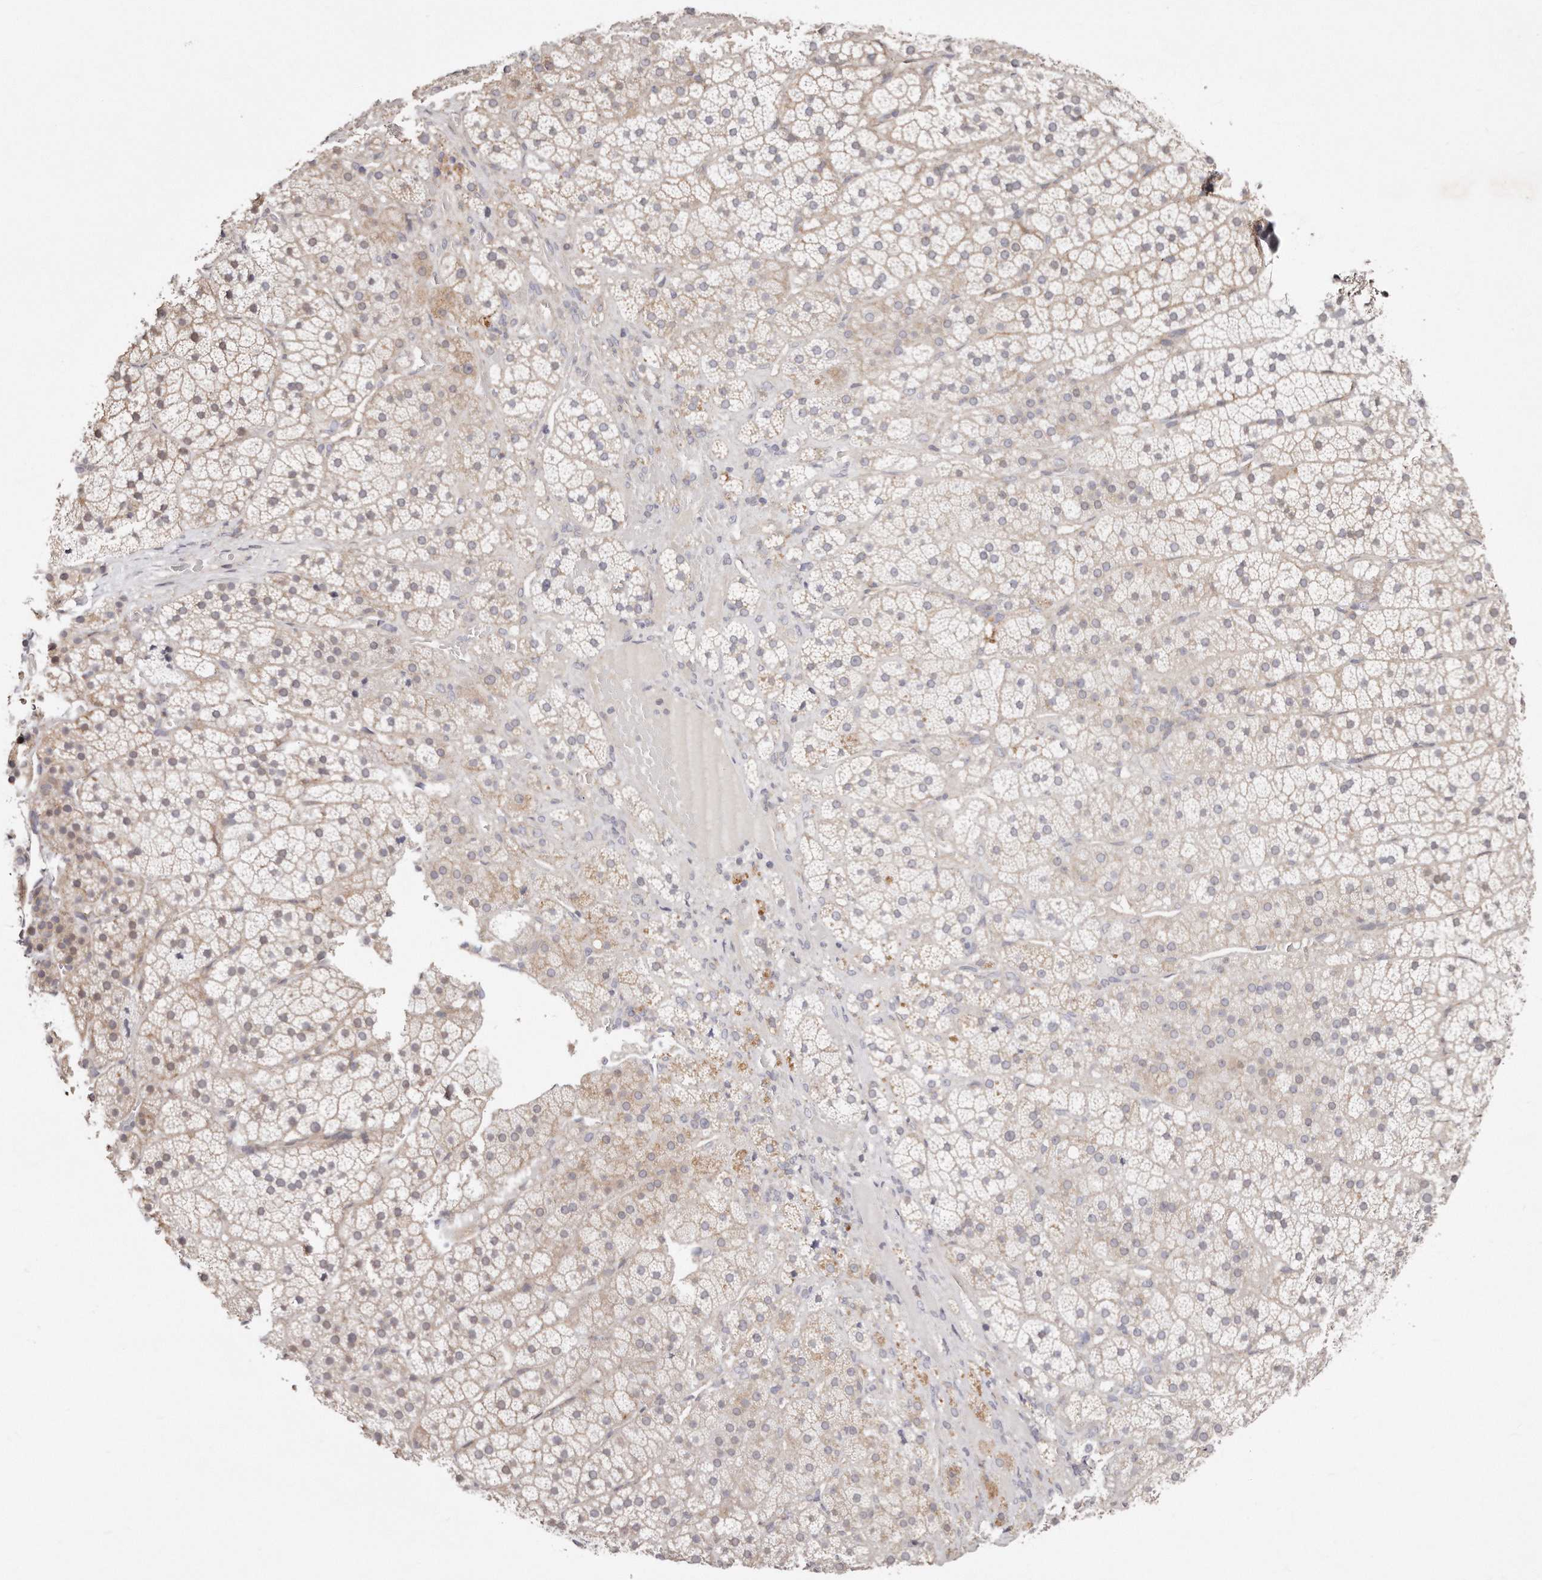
{"staining": {"intensity": "weak", "quantity": "<25%", "location": "cytoplasmic/membranous"}, "tissue": "adrenal gland", "cell_type": "Glandular cells", "image_type": "normal", "snomed": [{"axis": "morphology", "description": "Normal tissue, NOS"}, {"axis": "topography", "description": "Adrenal gland"}], "caption": "DAB (3,3'-diaminobenzidine) immunohistochemical staining of normal adrenal gland shows no significant expression in glandular cells.", "gene": "CASZ1", "patient": {"sex": "female", "age": 44}}